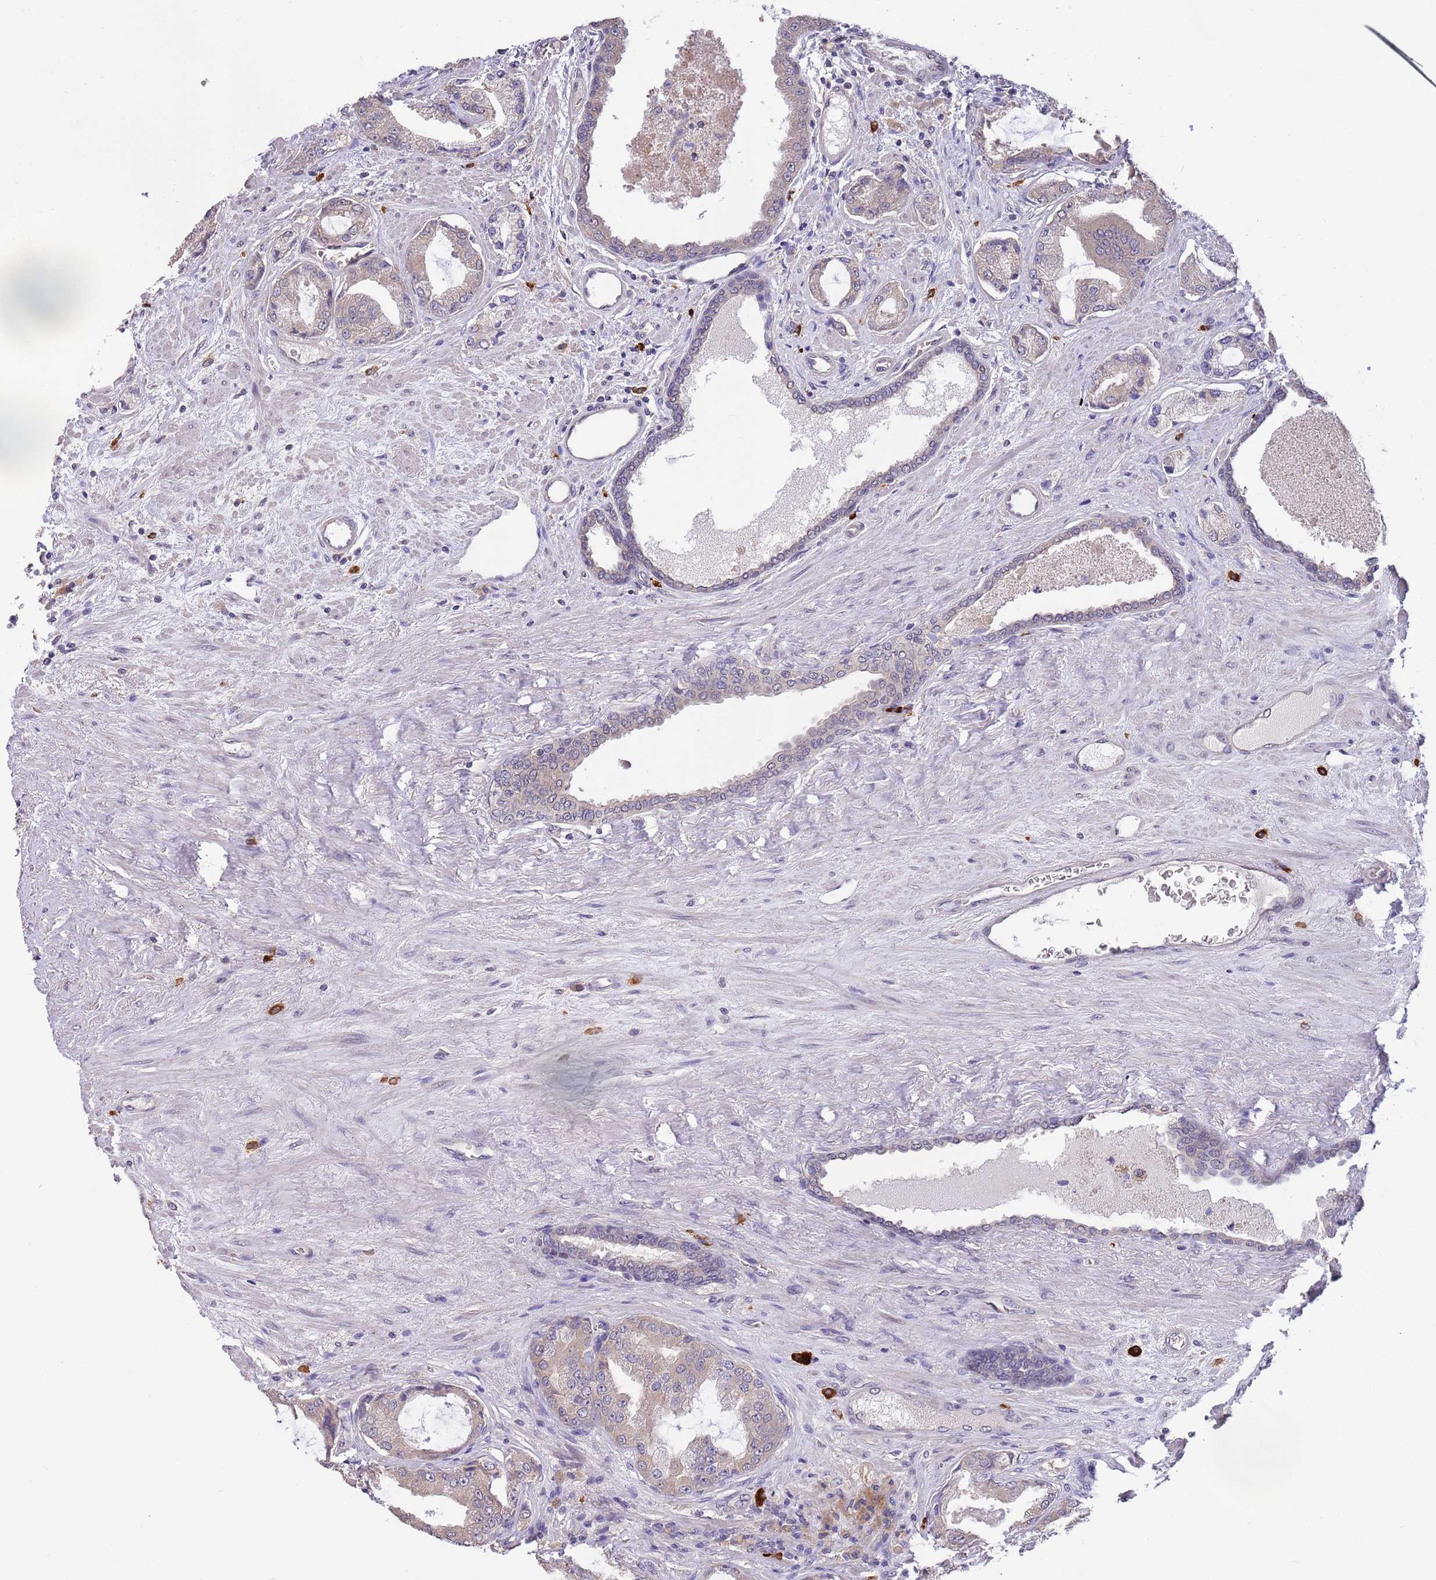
{"staining": {"intensity": "weak", "quantity": ">75%", "location": "cytoplasmic/membranous"}, "tissue": "prostate cancer", "cell_type": "Tumor cells", "image_type": "cancer", "snomed": [{"axis": "morphology", "description": "Adenocarcinoma, High grade"}, {"axis": "topography", "description": "Prostate"}], "caption": "Human prostate adenocarcinoma (high-grade) stained with a brown dye exhibits weak cytoplasmic/membranous positive expression in approximately >75% of tumor cells.", "gene": "MARVELD2", "patient": {"sex": "male", "age": 68}}